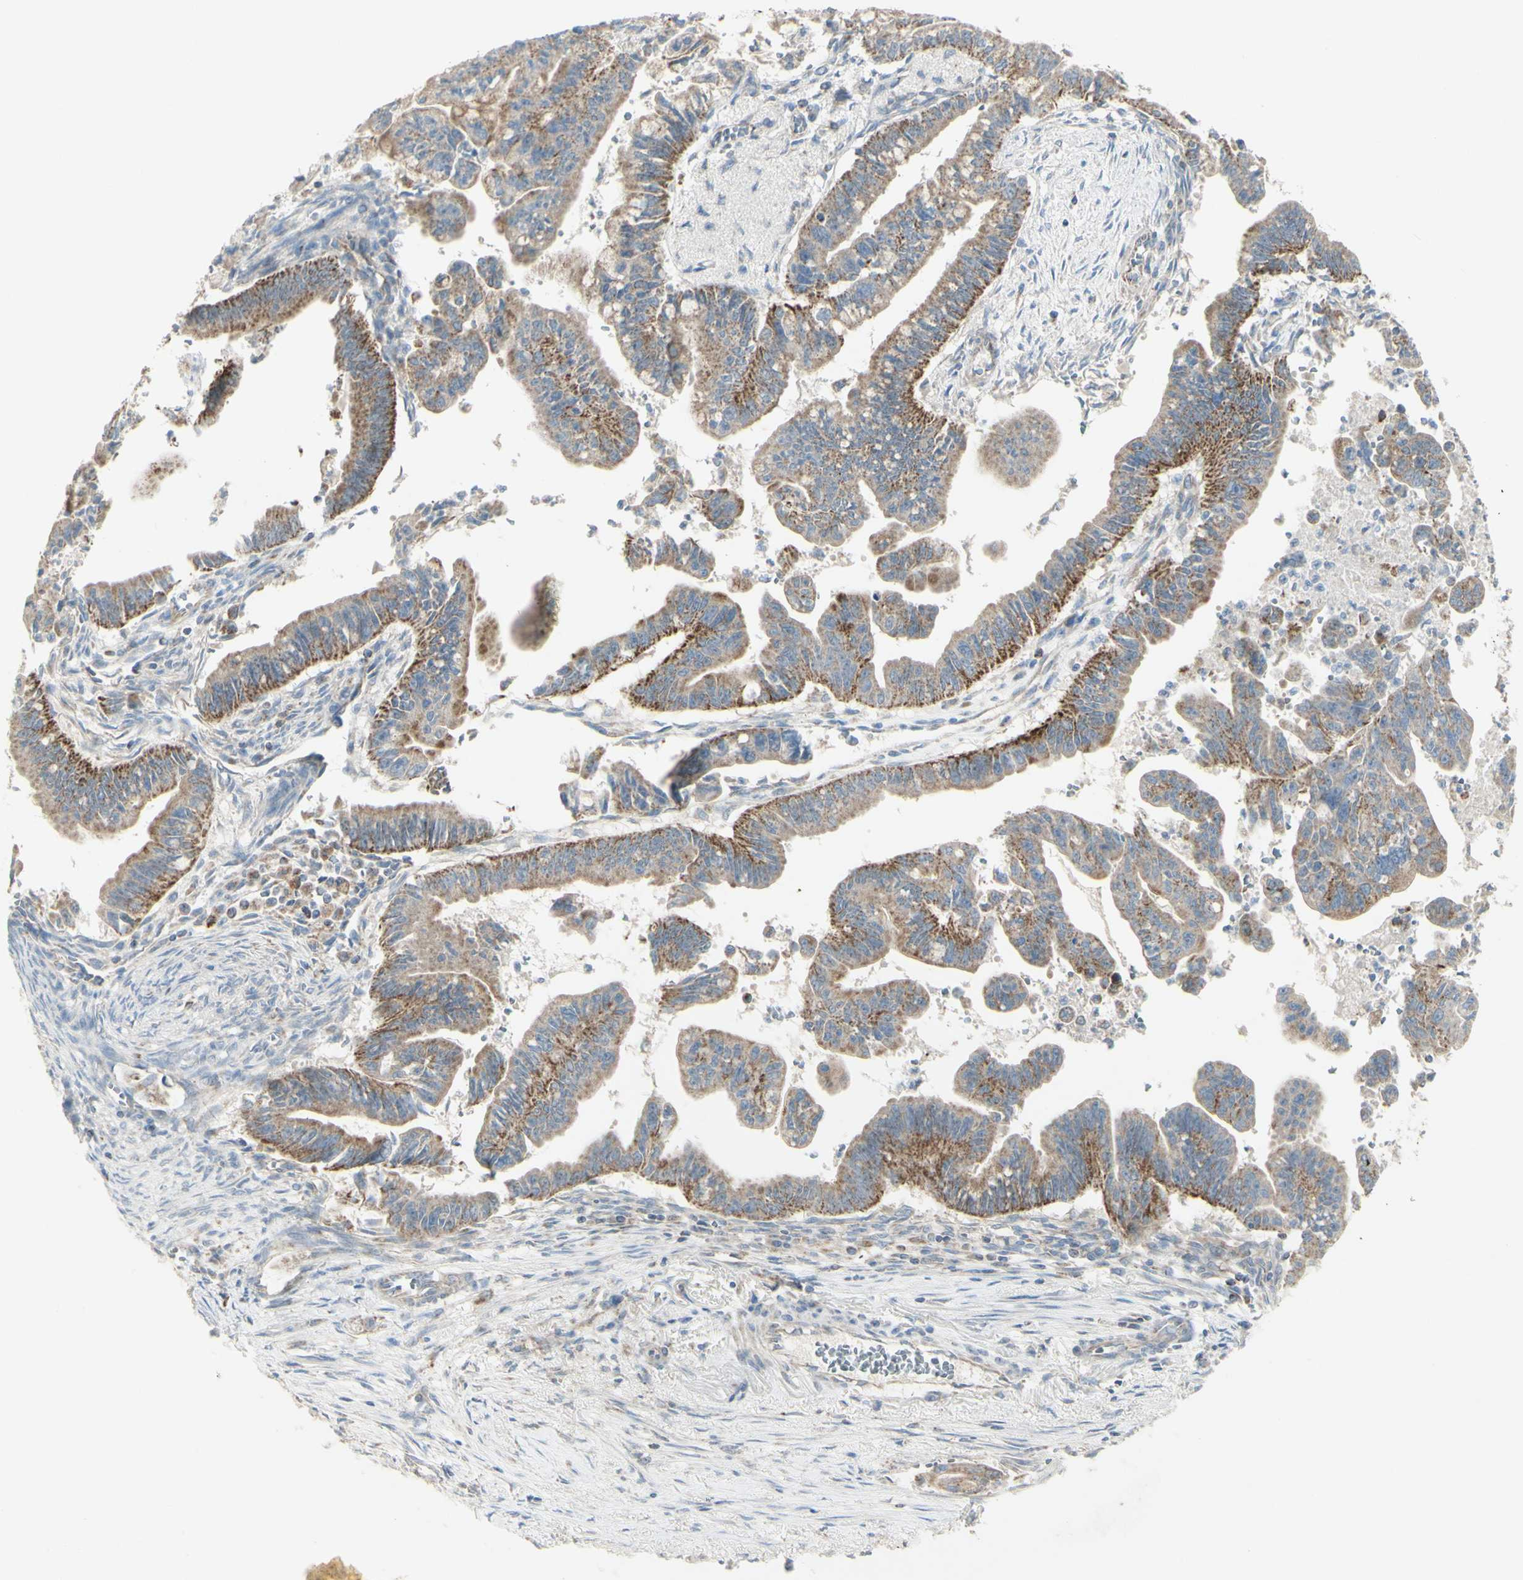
{"staining": {"intensity": "moderate", "quantity": "25%-75%", "location": "cytoplasmic/membranous"}, "tissue": "pancreatic cancer", "cell_type": "Tumor cells", "image_type": "cancer", "snomed": [{"axis": "morphology", "description": "Adenocarcinoma, NOS"}, {"axis": "topography", "description": "Pancreas"}], "caption": "Tumor cells exhibit medium levels of moderate cytoplasmic/membranous positivity in about 25%-75% of cells in pancreatic cancer (adenocarcinoma).", "gene": "CNTNAP1", "patient": {"sex": "male", "age": 70}}